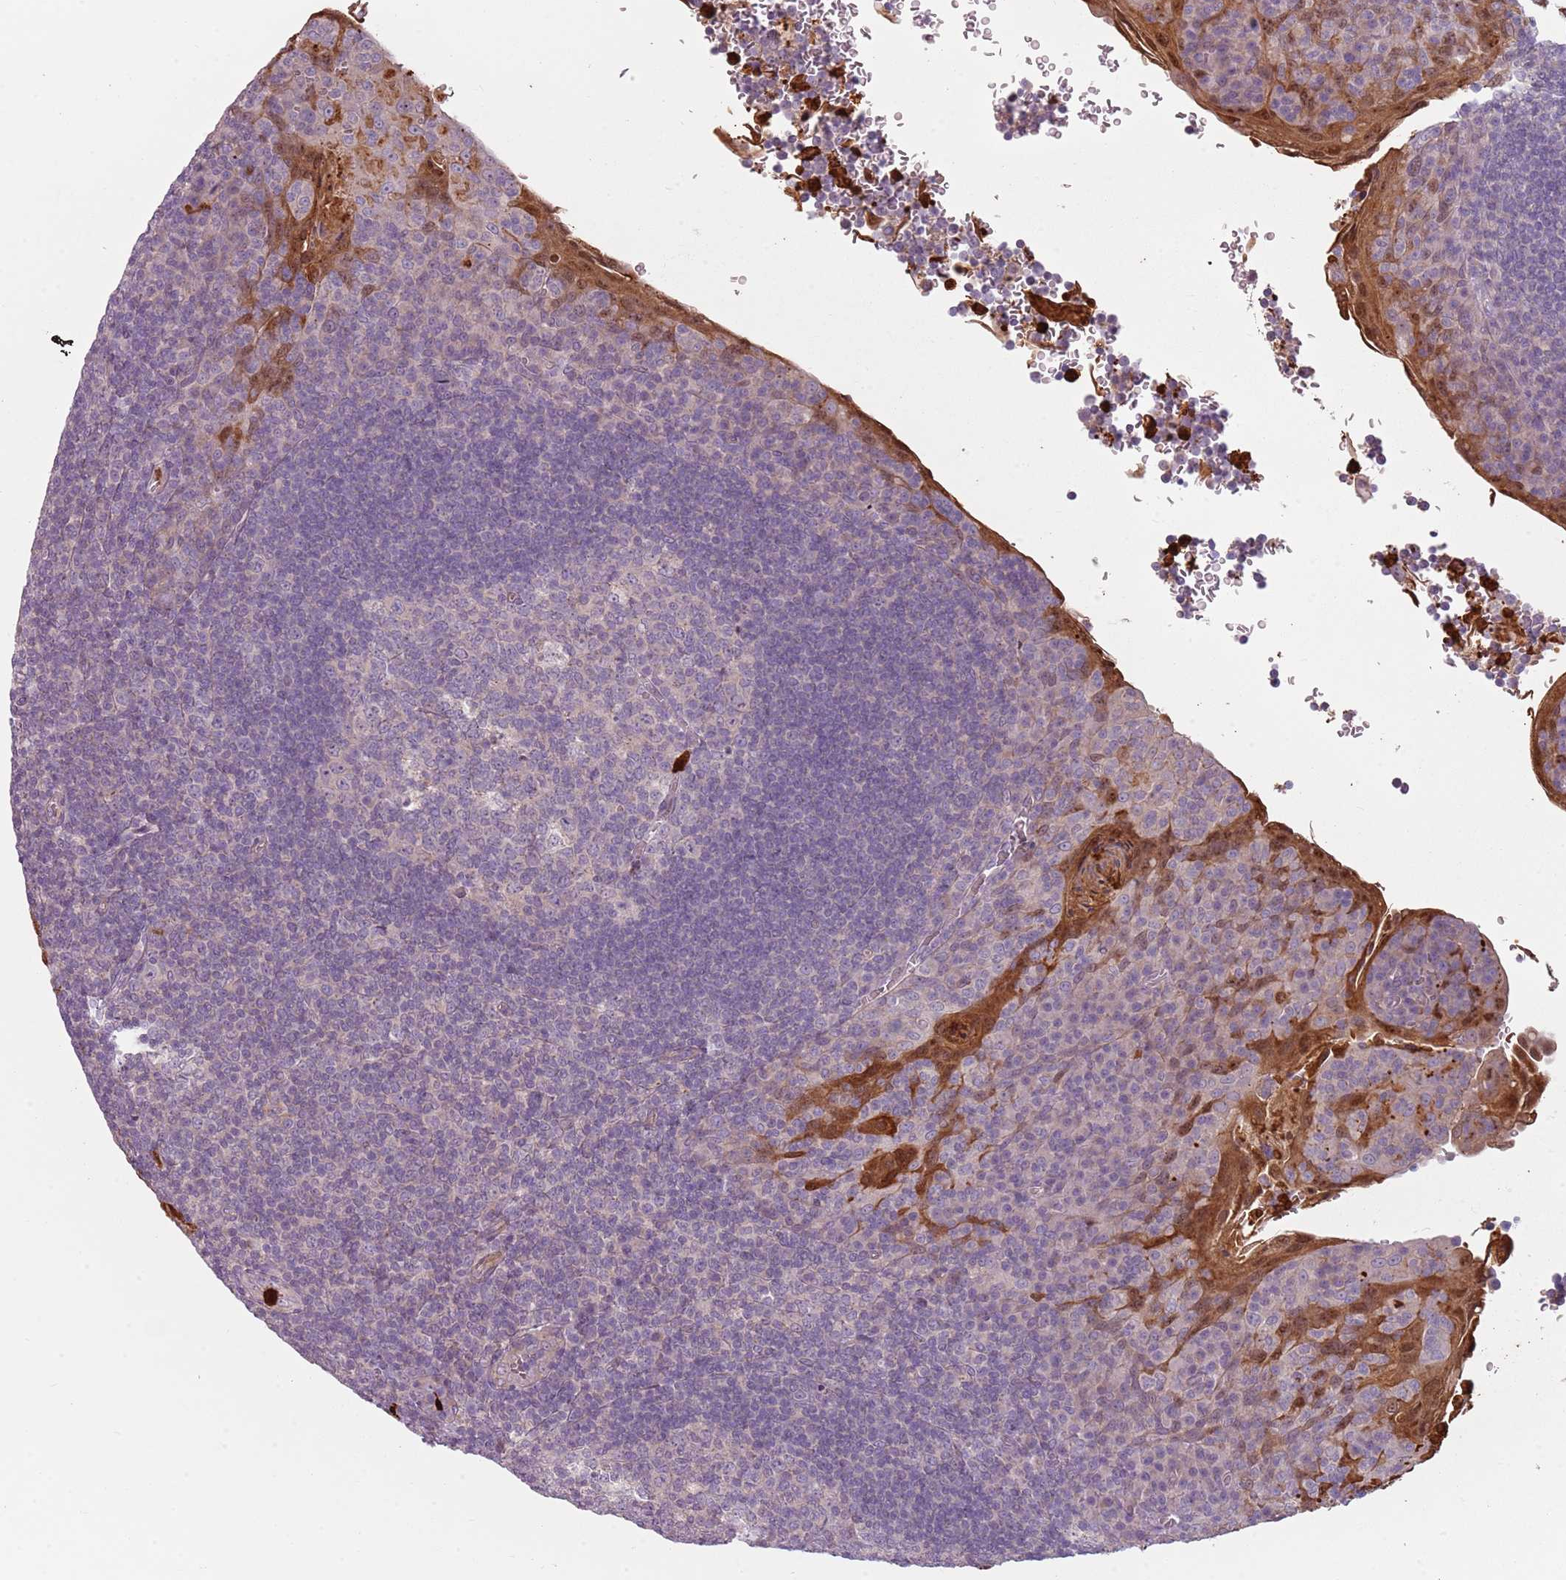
{"staining": {"intensity": "negative", "quantity": "none", "location": "none"}, "tissue": "tonsil", "cell_type": "Germinal center cells", "image_type": "normal", "snomed": [{"axis": "morphology", "description": "Normal tissue, NOS"}, {"axis": "topography", "description": "Tonsil"}], "caption": "Immunohistochemistry micrograph of unremarkable human tonsil stained for a protein (brown), which reveals no positivity in germinal center cells.", "gene": "SPAG4", "patient": {"sex": "male", "age": 17}}